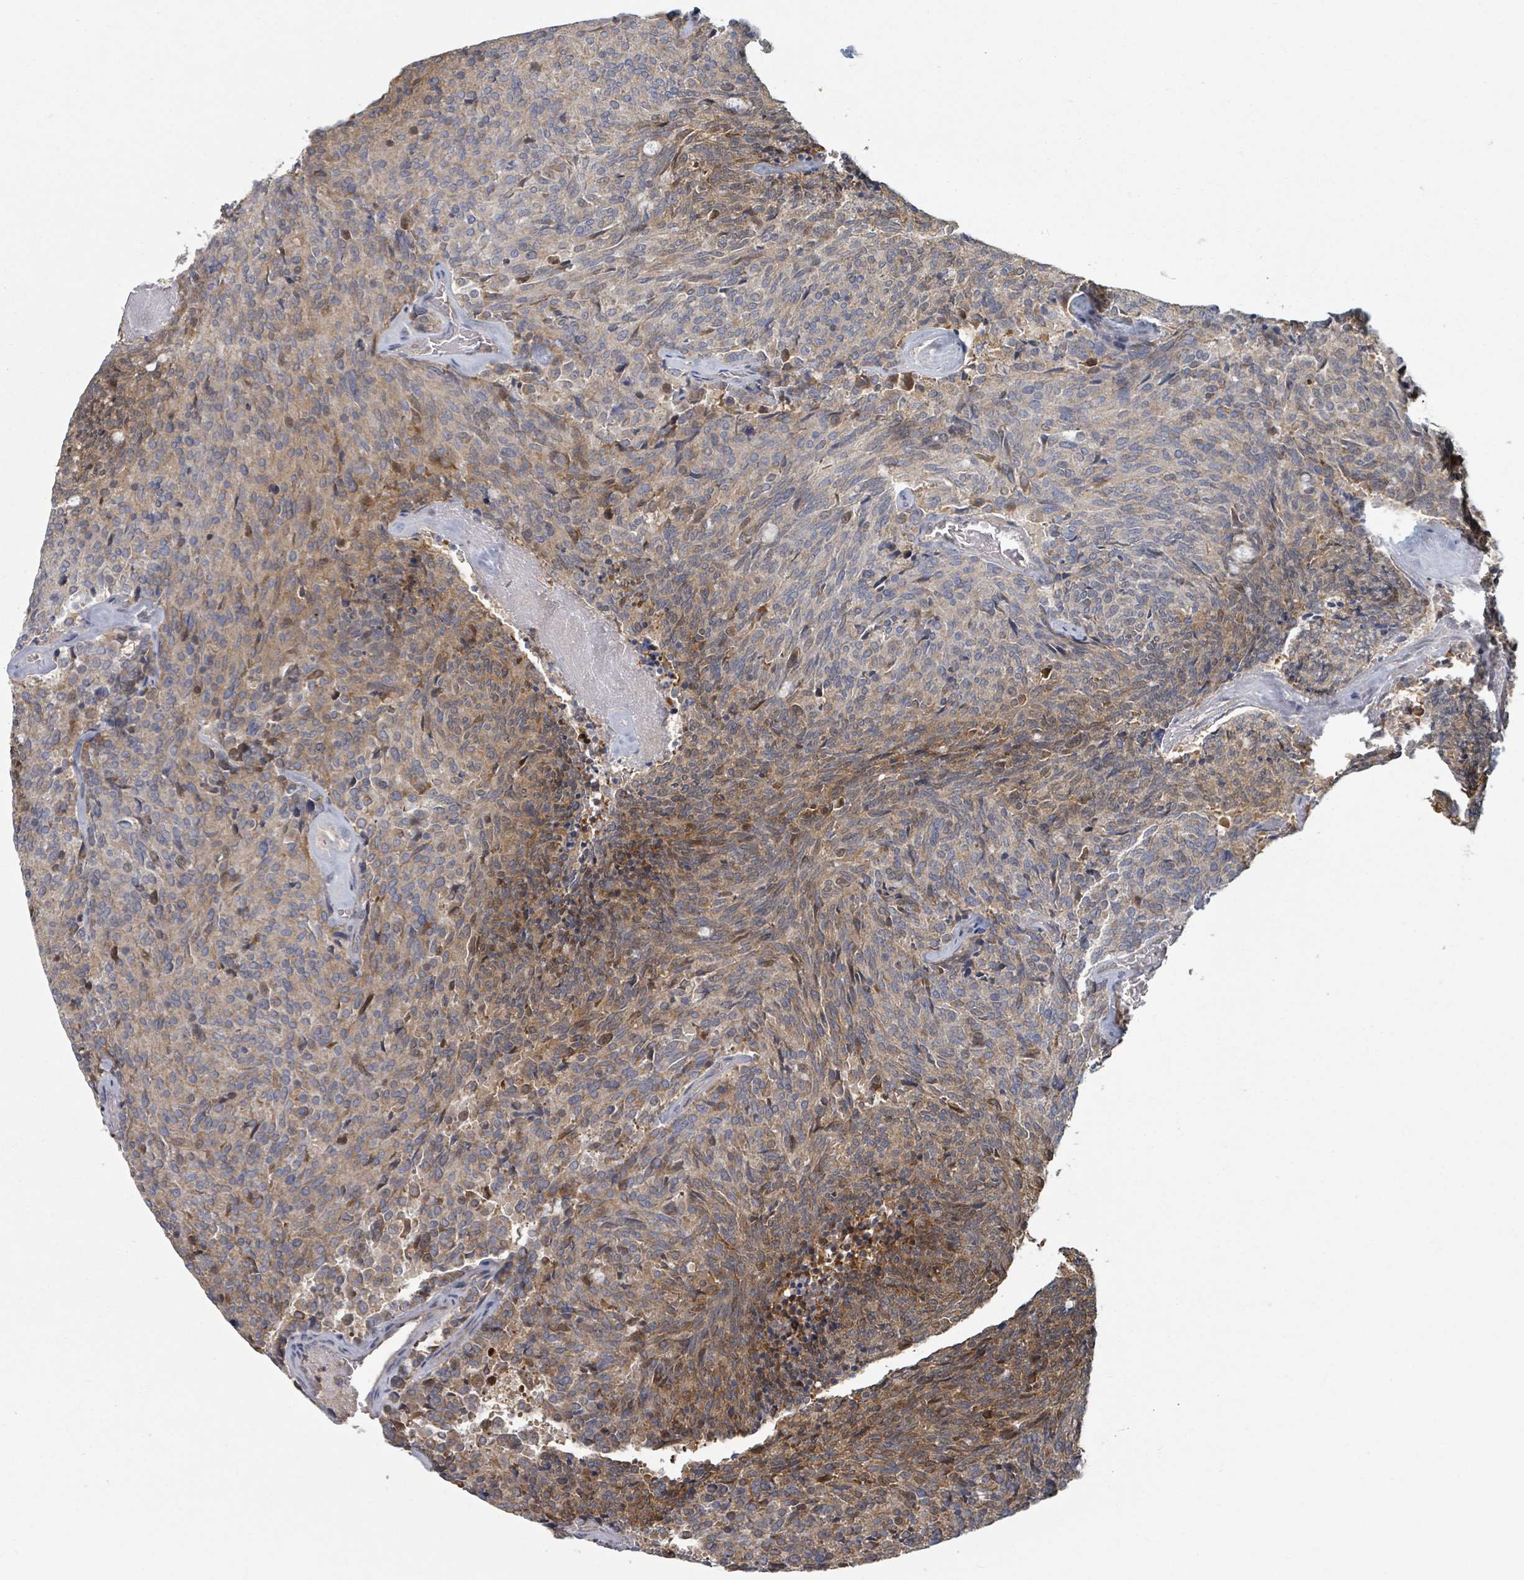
{"staining": {"intensity": "moderate", "quantity": "25%-75%", "location": "cytoplasmic/membranous"}, "tissue": "carcinoid", "cell_type": "Tumor cells", "image_type": "cancer", "snomed": [{"axis": "morphology", "description": "Carcinoid, malignant, NOS"}, {"axis": "topography", "description": "Pancreas"}], "caption": "Malignant carcinoid tissue demonstrates moderate cytoplasmic/membranous expression in about 25%-75% of tumor cells (Brightfield microscopy of DAB IHC at high magnification).", "gene": "GABBR1", "patient": {"sex": "female", "age": 54}}